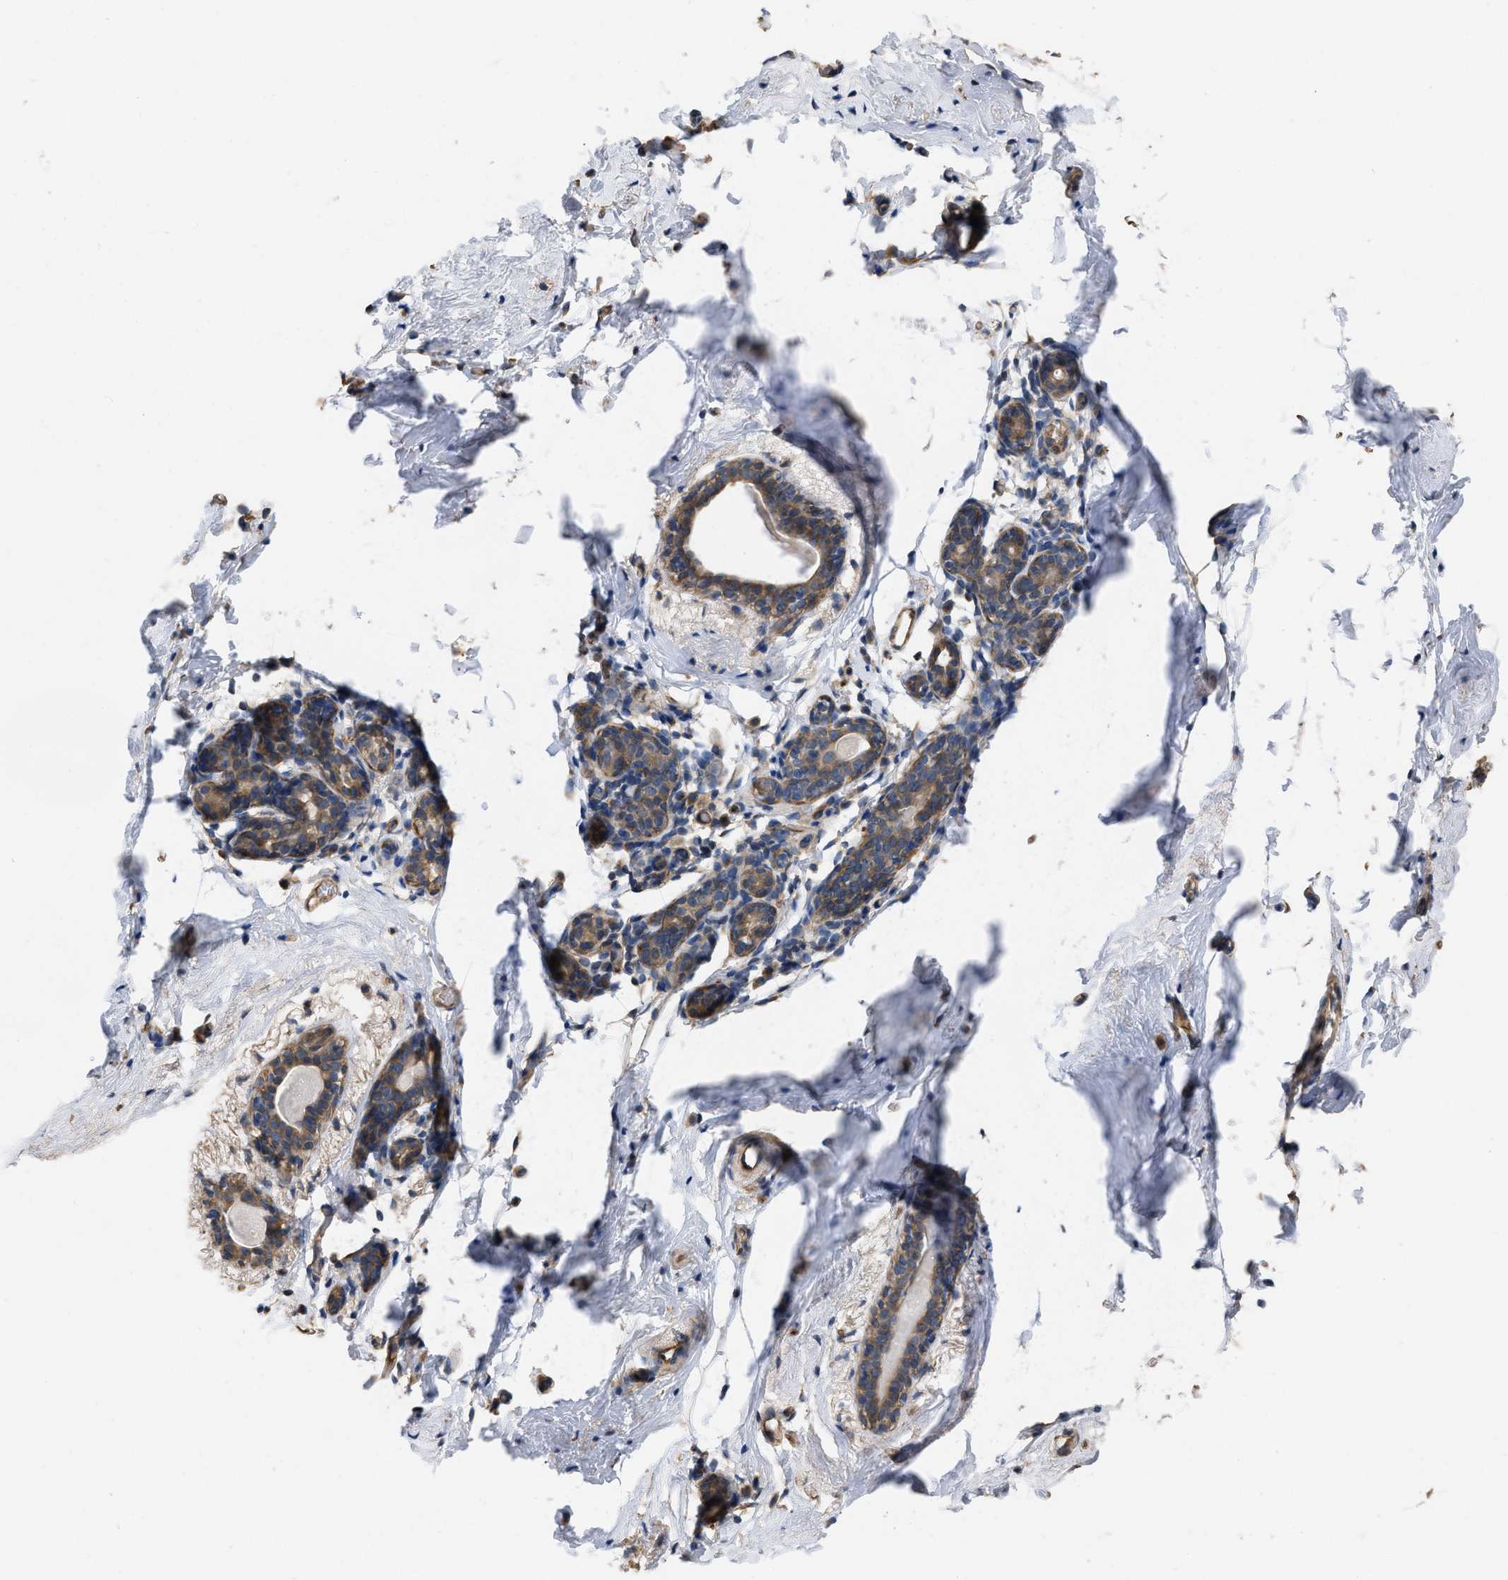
{"staining": {"intensity": "negative", "quantity": "none", "location": "none"}, "tissue": "breast", "cell_type": "Adipocytes", "image_type": "normal", "snomed": [{"axis": "morphology", "description": "Normal tissue, NOS"}, {"axis": "topography", "description": "Breast"}], "caption": "An immunohistochemistry micrograph of unremarkable breast is shown. There is no staining in adipocytes of breast. The staining is performed using DAB (3,3'-diaminobenzidine) brown chromogen with nuclei counter-stained in using hematoxylin.", "gene": "SLC4A11", "patient": {"sex": "female", "age": 62}}